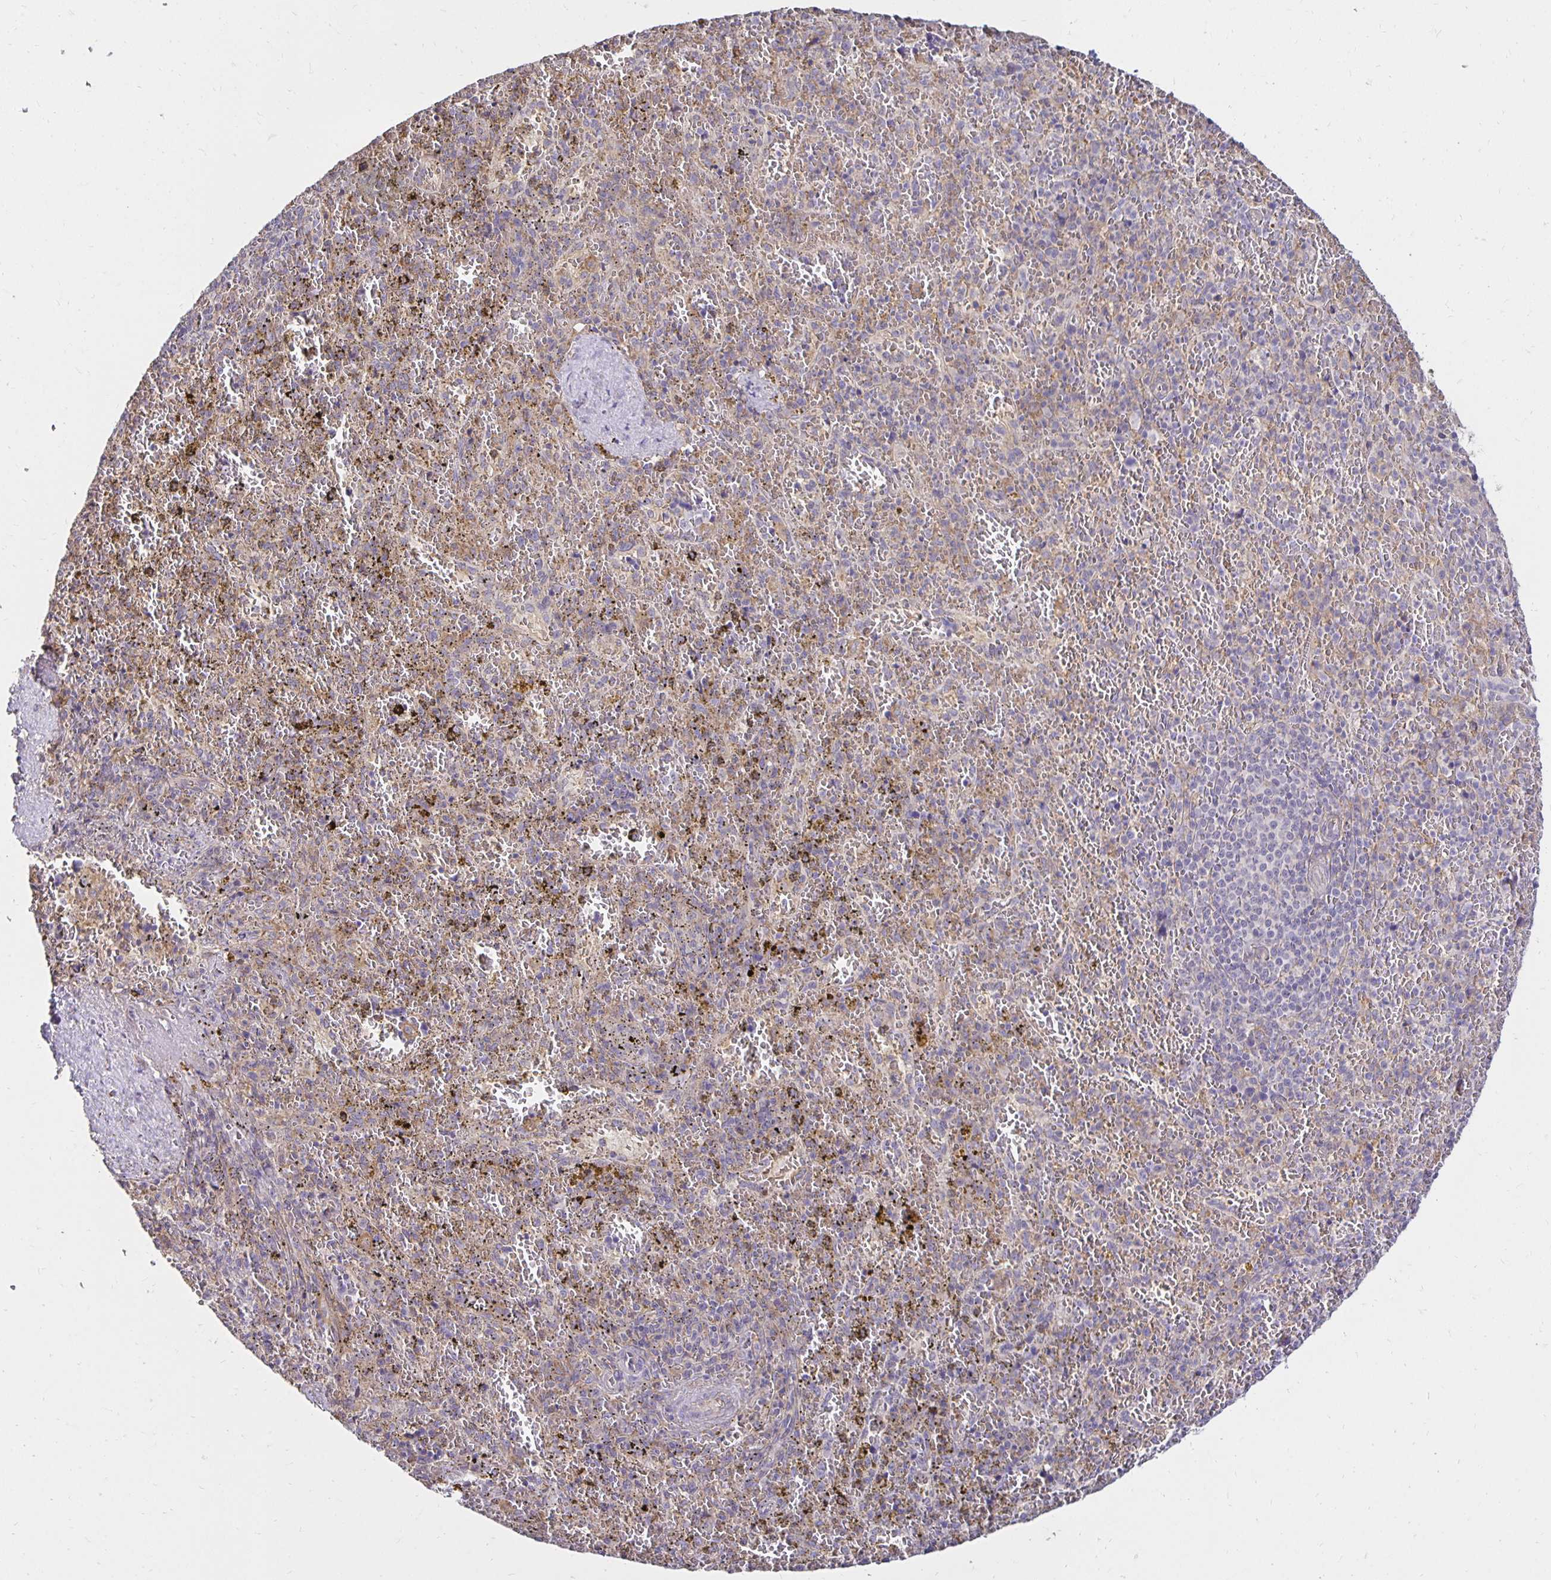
{"staining": {"intensity": "negative", "quantity": "none", "location": "none"}, "tissue": "spleen", "cell_type": "Cells in red pulp", "image_type": "normal", "snomed": [{"axis": "morphology", "description": "Normal tissue, NOS"}, {"axis": "topography", "description": "Spleen"}], "caption": "This is an immunohistochemistry (IHC) histopathology image of benign human spleen. There is no staining in cells in red pulp.", "gene": "PNPLA3", "patient": {"sex": "female", "age": 50}}